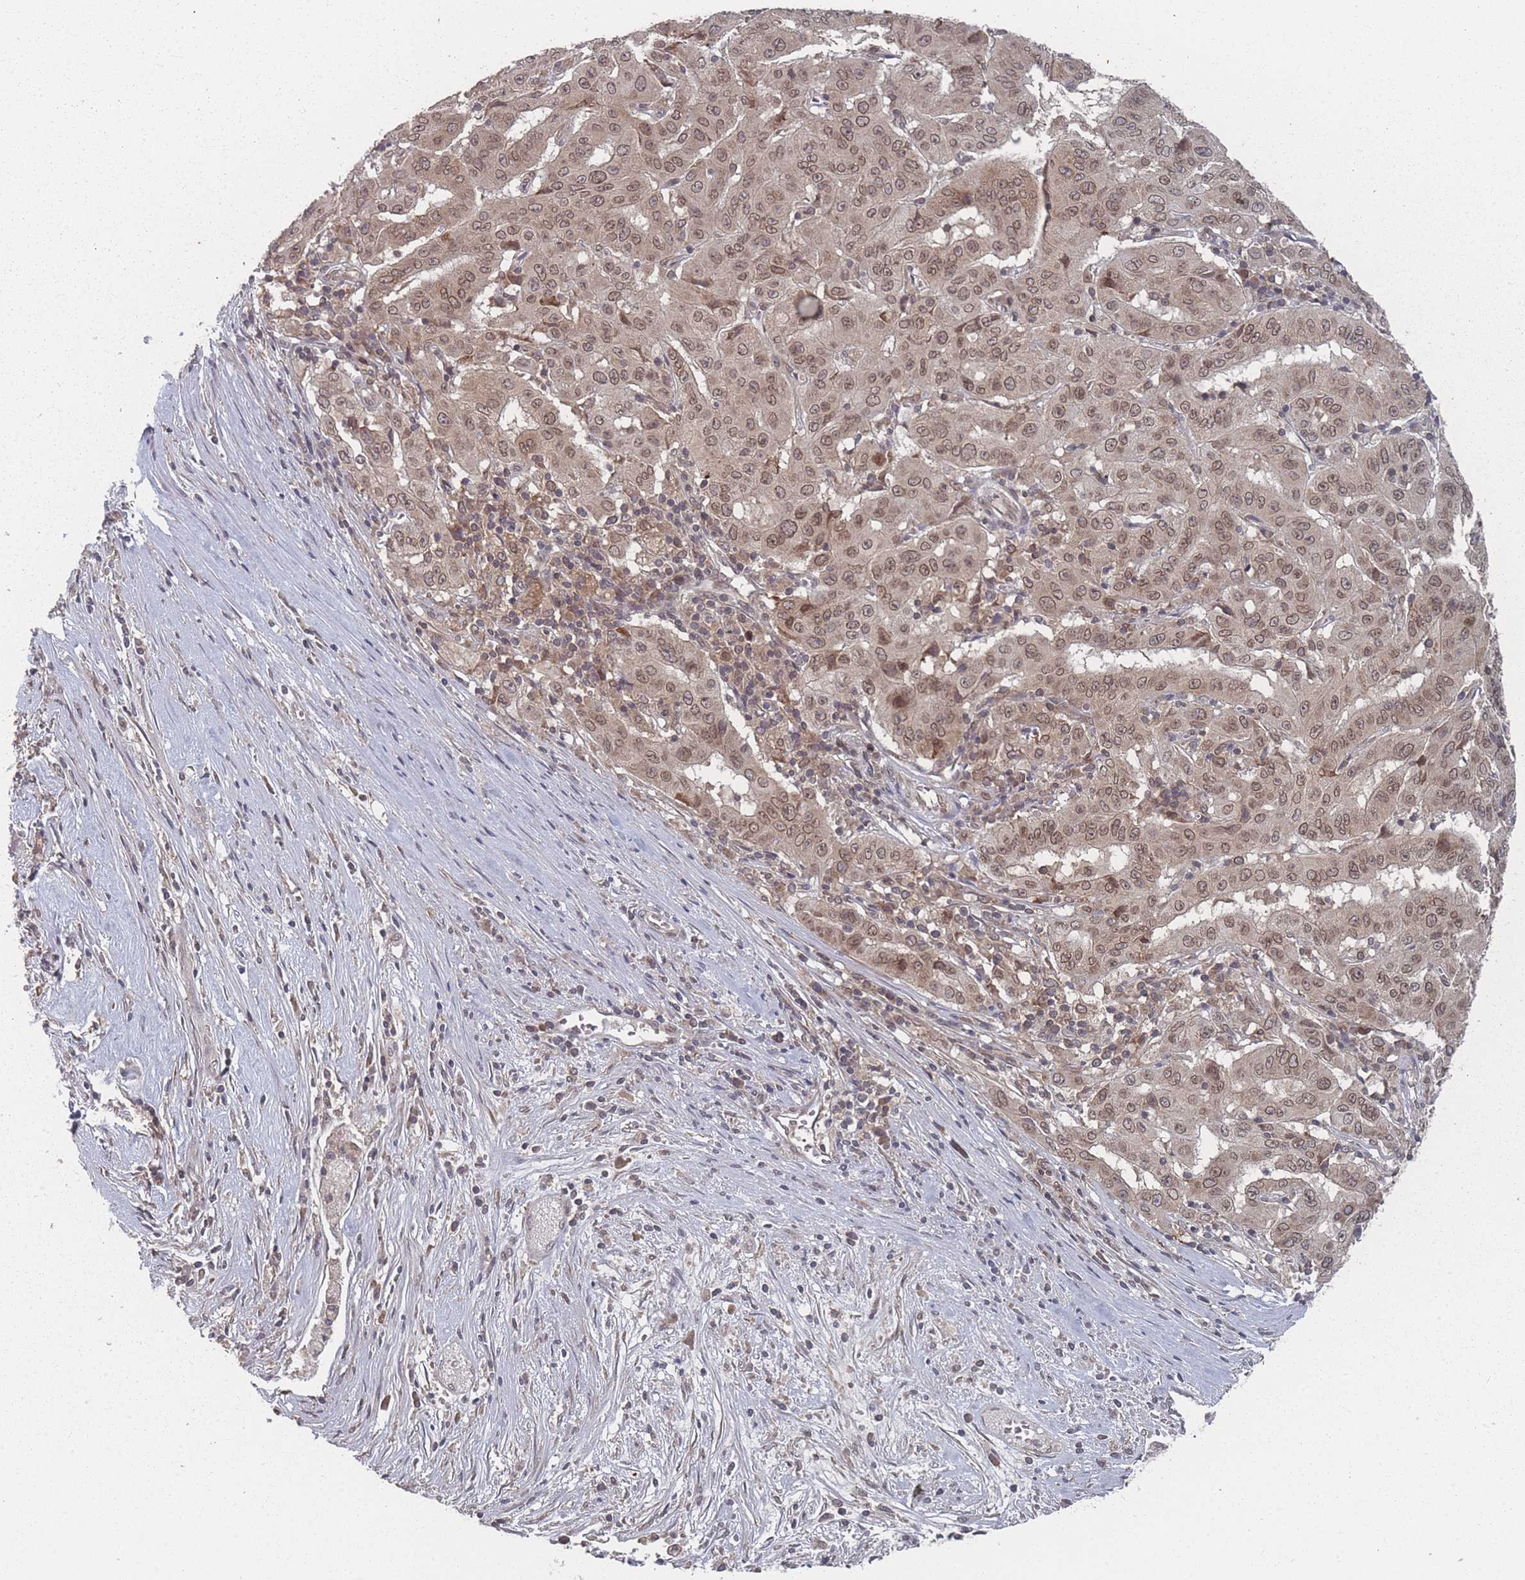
{"staining": {"intensity": "moderate", "quantity": ">75%", "location": "cytoplasmic/membranous,nuclear"}, "tissue": "pancreatic cancer", "cell_type": "Tumor cells", "image_type": "cancer", "snomed": [{"axis": "morphology", "description": "Adenocarcinoma, NOS"}, {"axis": "topography", "description": "Pancreas"}], "caption": "The photomicrograph exhibits a brown stain indicating the presence of a protein in the cytoplasmic/membranous and nuclear of tumor cells in adenocarcinoma (pancreatic).", "gene": "TBC1D25", "patient": {"sex": "male", "age": 63}}